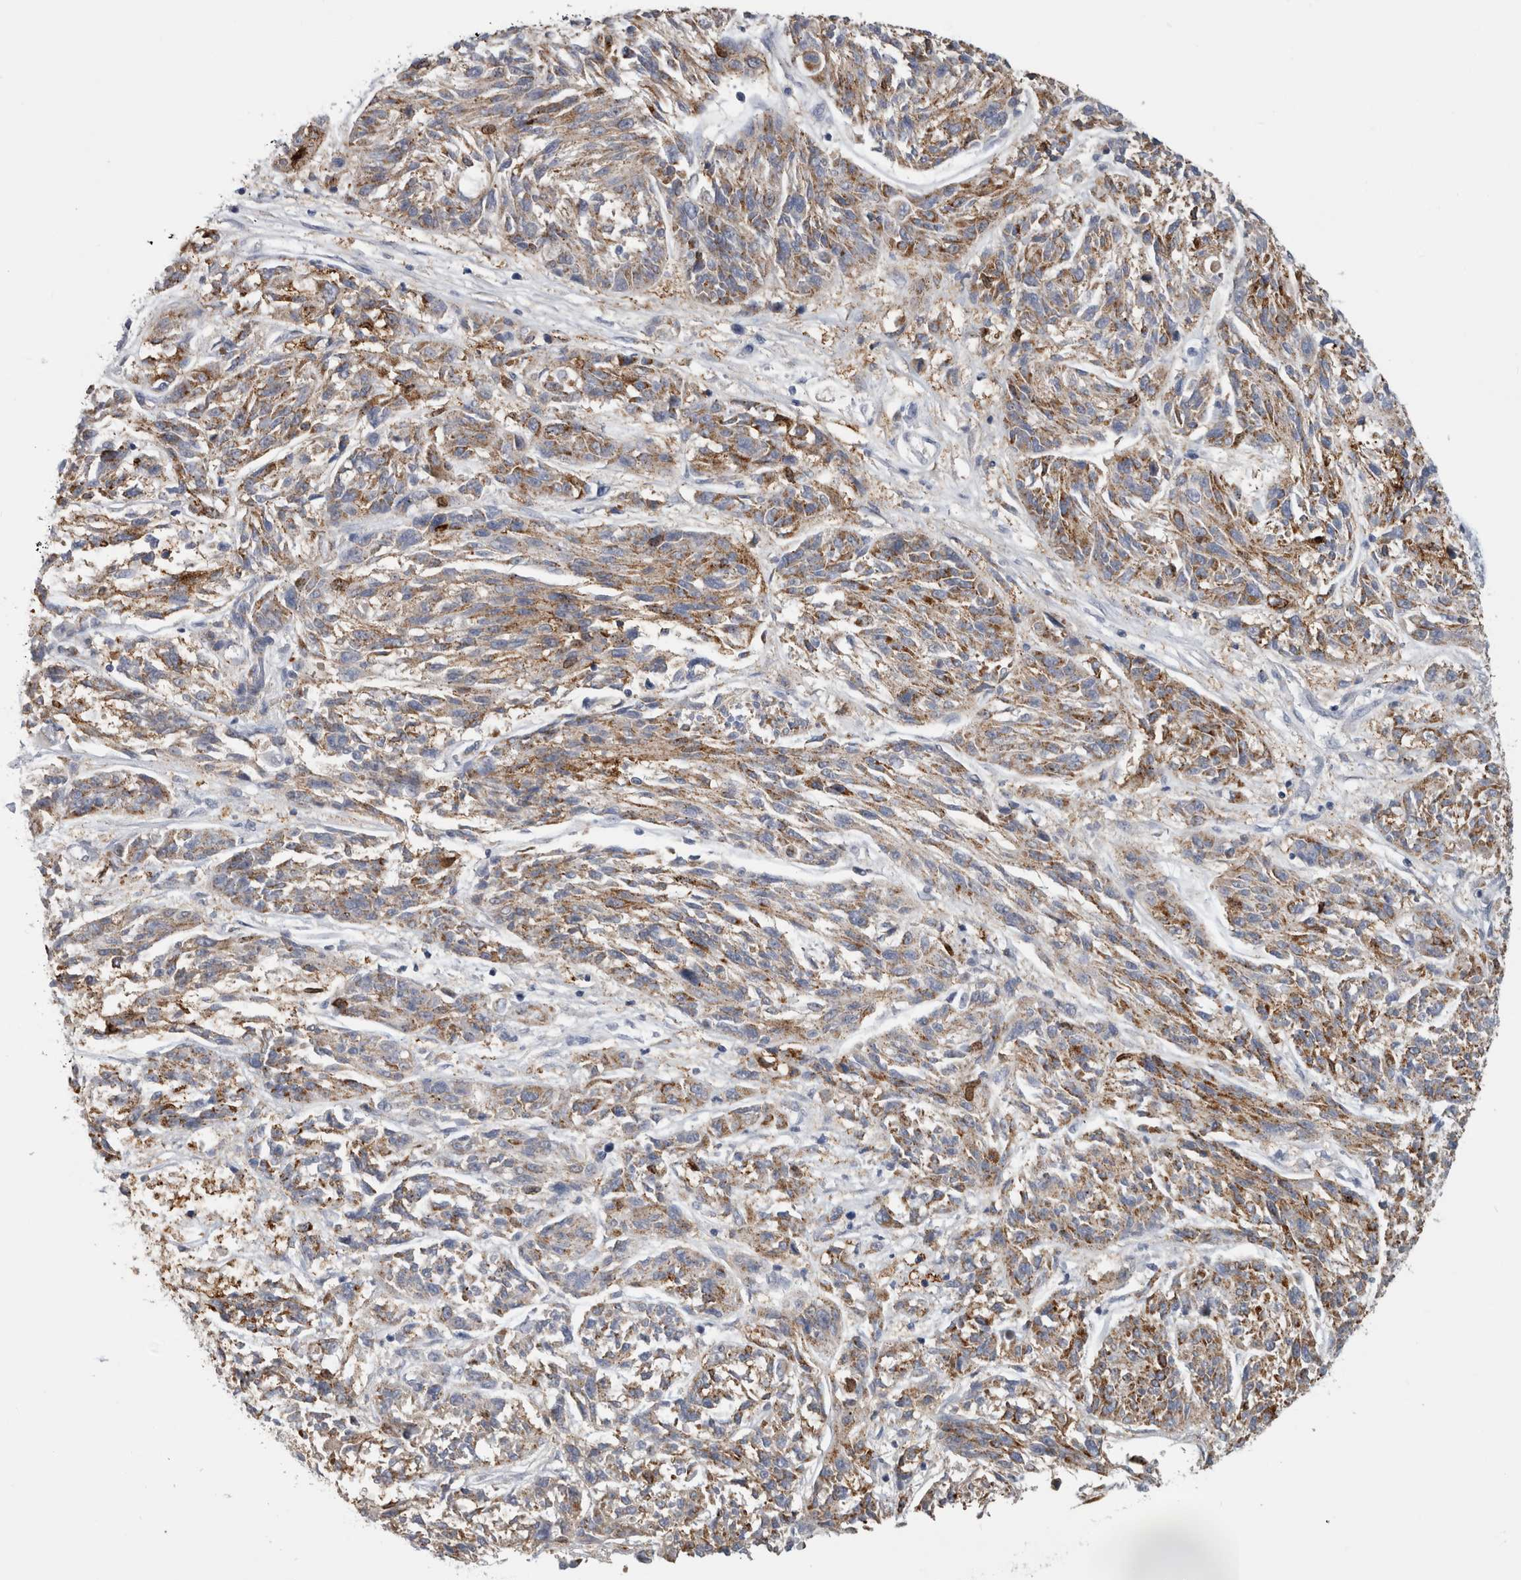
{"staining": {"intensity": "moderate", "quantity": ">75%", "location": "cytoplasmic/membranous"}, "tissue": "melanoma", "cell_type": "Tumor cells", "image_type": "cancer", "snomed": [{"axis": "morphology", "description": "Malignant melanoma, NOS"}, {"axis": "topography", "description": "Skin"}], "caption": "Malignant melanoma tissue shows moderate cytoplasmic/membranous expression in approximately >75% of tumor cells, visualized by immunohistochemistry.", "gene": "DNAJC24", "patient": {"sex": "male", "age": 53}}